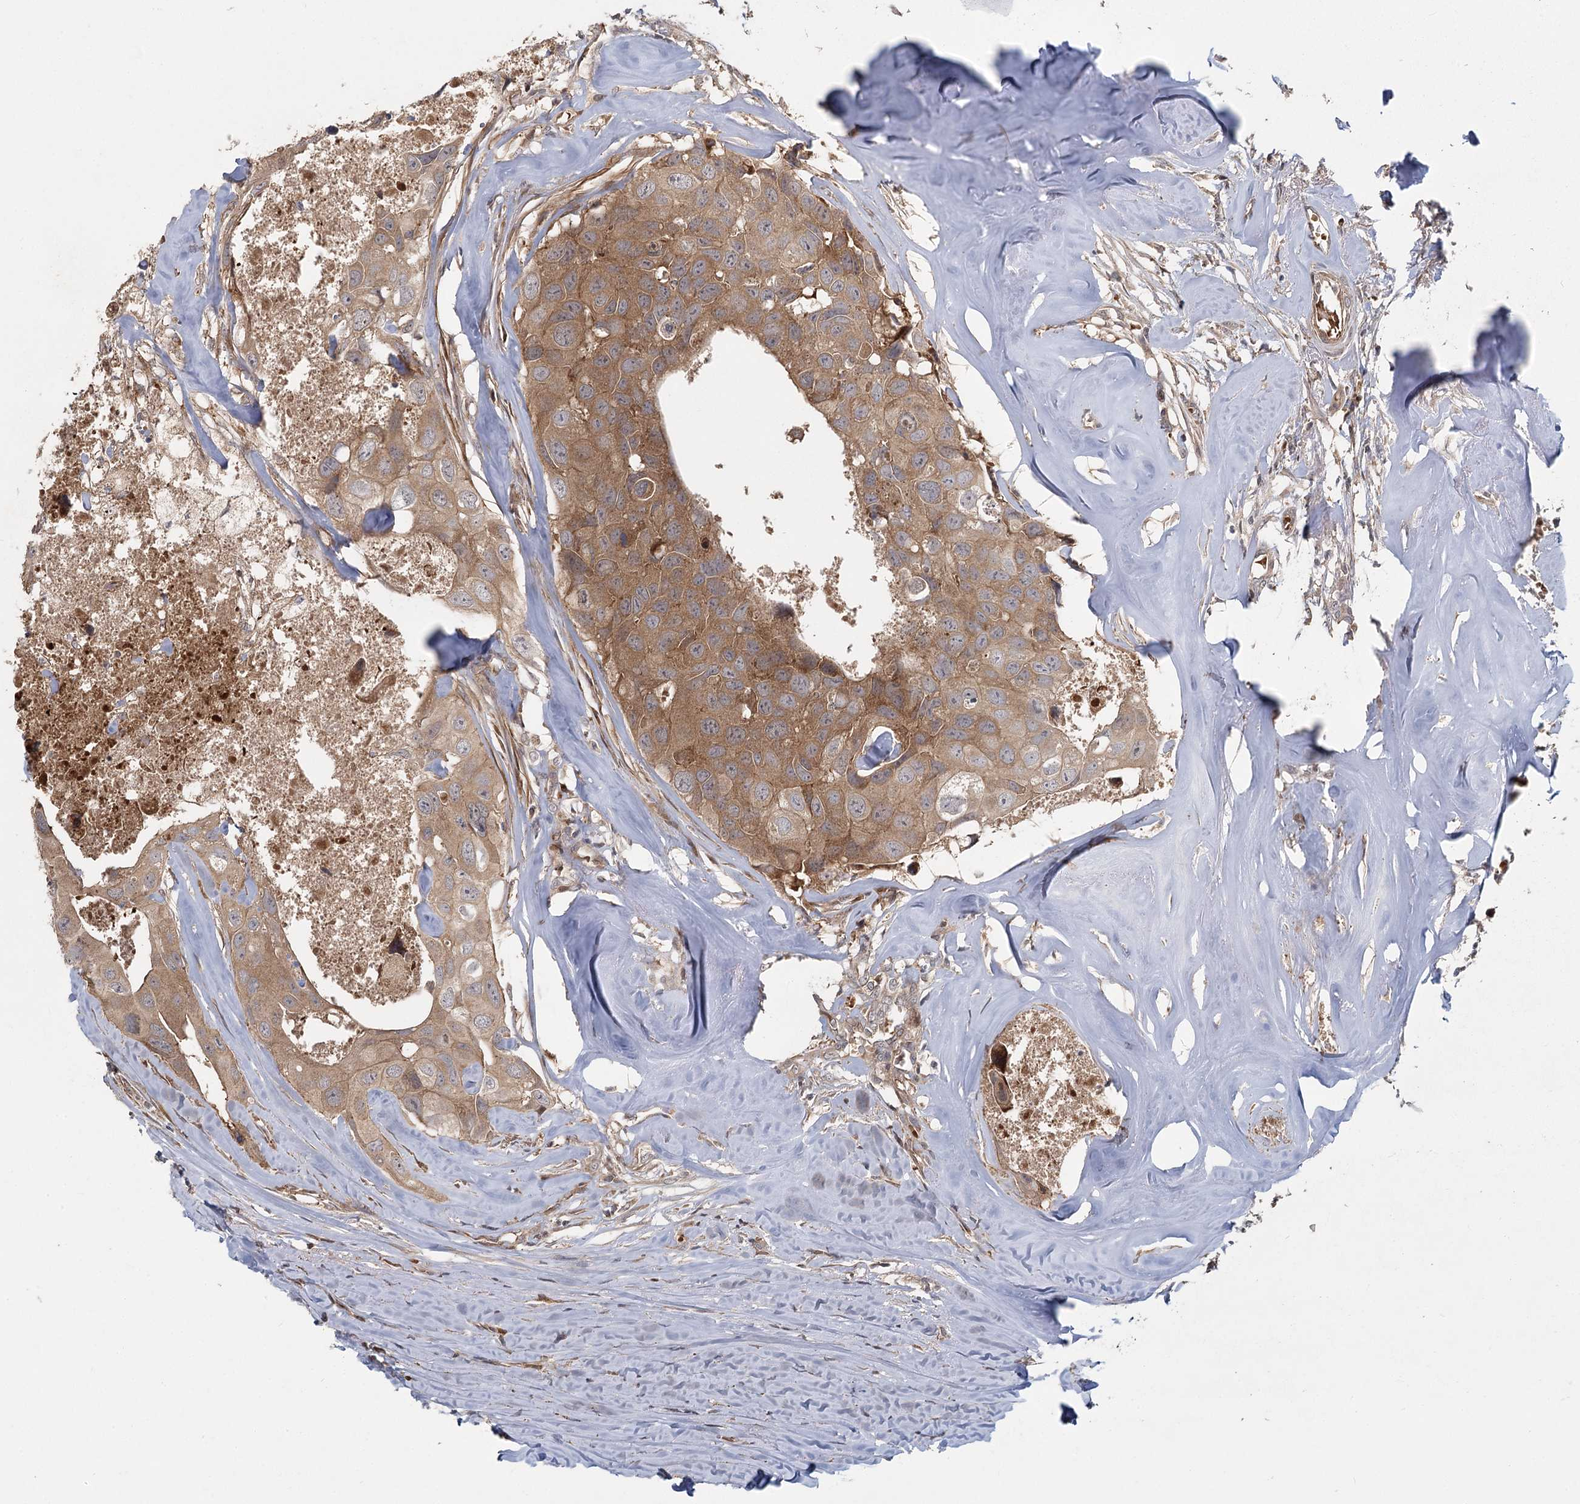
{"staining": {"intensity": "moderate", "quantity": ">75%", "location": "cytoplasmic/membranous"}, "tissue": "head and neck cancer", "cell_type": "Tumor cells", "image_type": "cancer", "snomed": [{"axis": "morphology", "description": "Adenocarcinoma, NOS"}, {"axis": "morphology", "description": "Adenocarcinoma, metastatic, NOS"}, {"axis": "topography", "description": "Head-Neck"}], "caption": "Head and neck cancer stained with immunohistochemistry (IHC) shows moderate cytoplasmic/membranous staining in about >75% of tumor cells.", "gene": "RAPGEF6", "patient": {"sex": "male", "age": 75}}